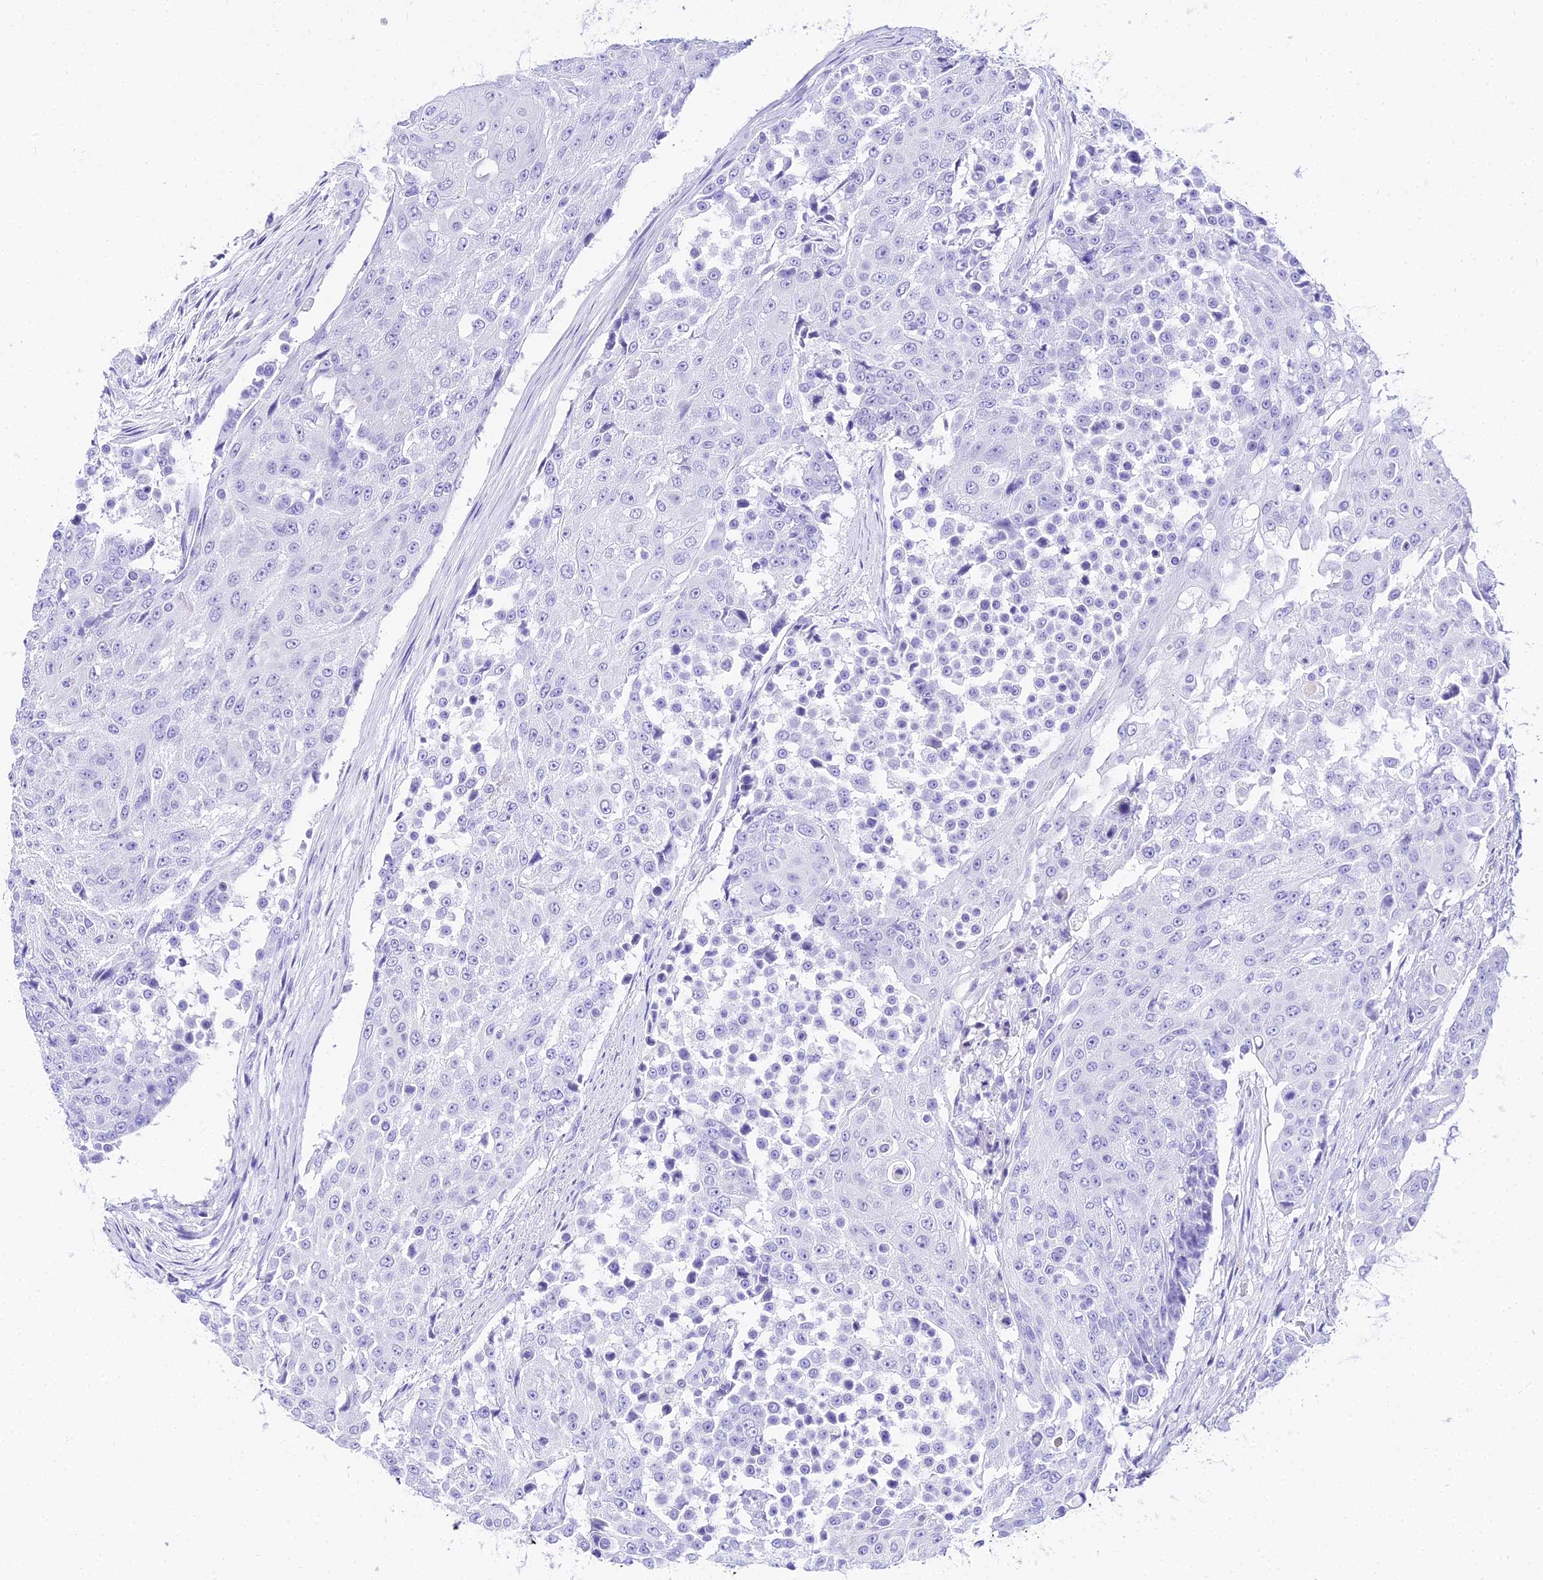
{"staining": {"intensity": "negative", "quantity": "none", "location": "none"}, "tissue": "urothelial cancer", "cell_type": "Tumor cells", "image_type": "cancer", "snomed": [{"axis": "morphology", "description": "Urothelial carcinoma, High grade"}, {"axis": "topography", "description": "Urinary bladder"}], "caption": "Urothelial cancer stained for a protein using IHC reveals no staining tumor cells.", "gene": "TRMT44", "patient": {"sex": "female", "age": 63}}